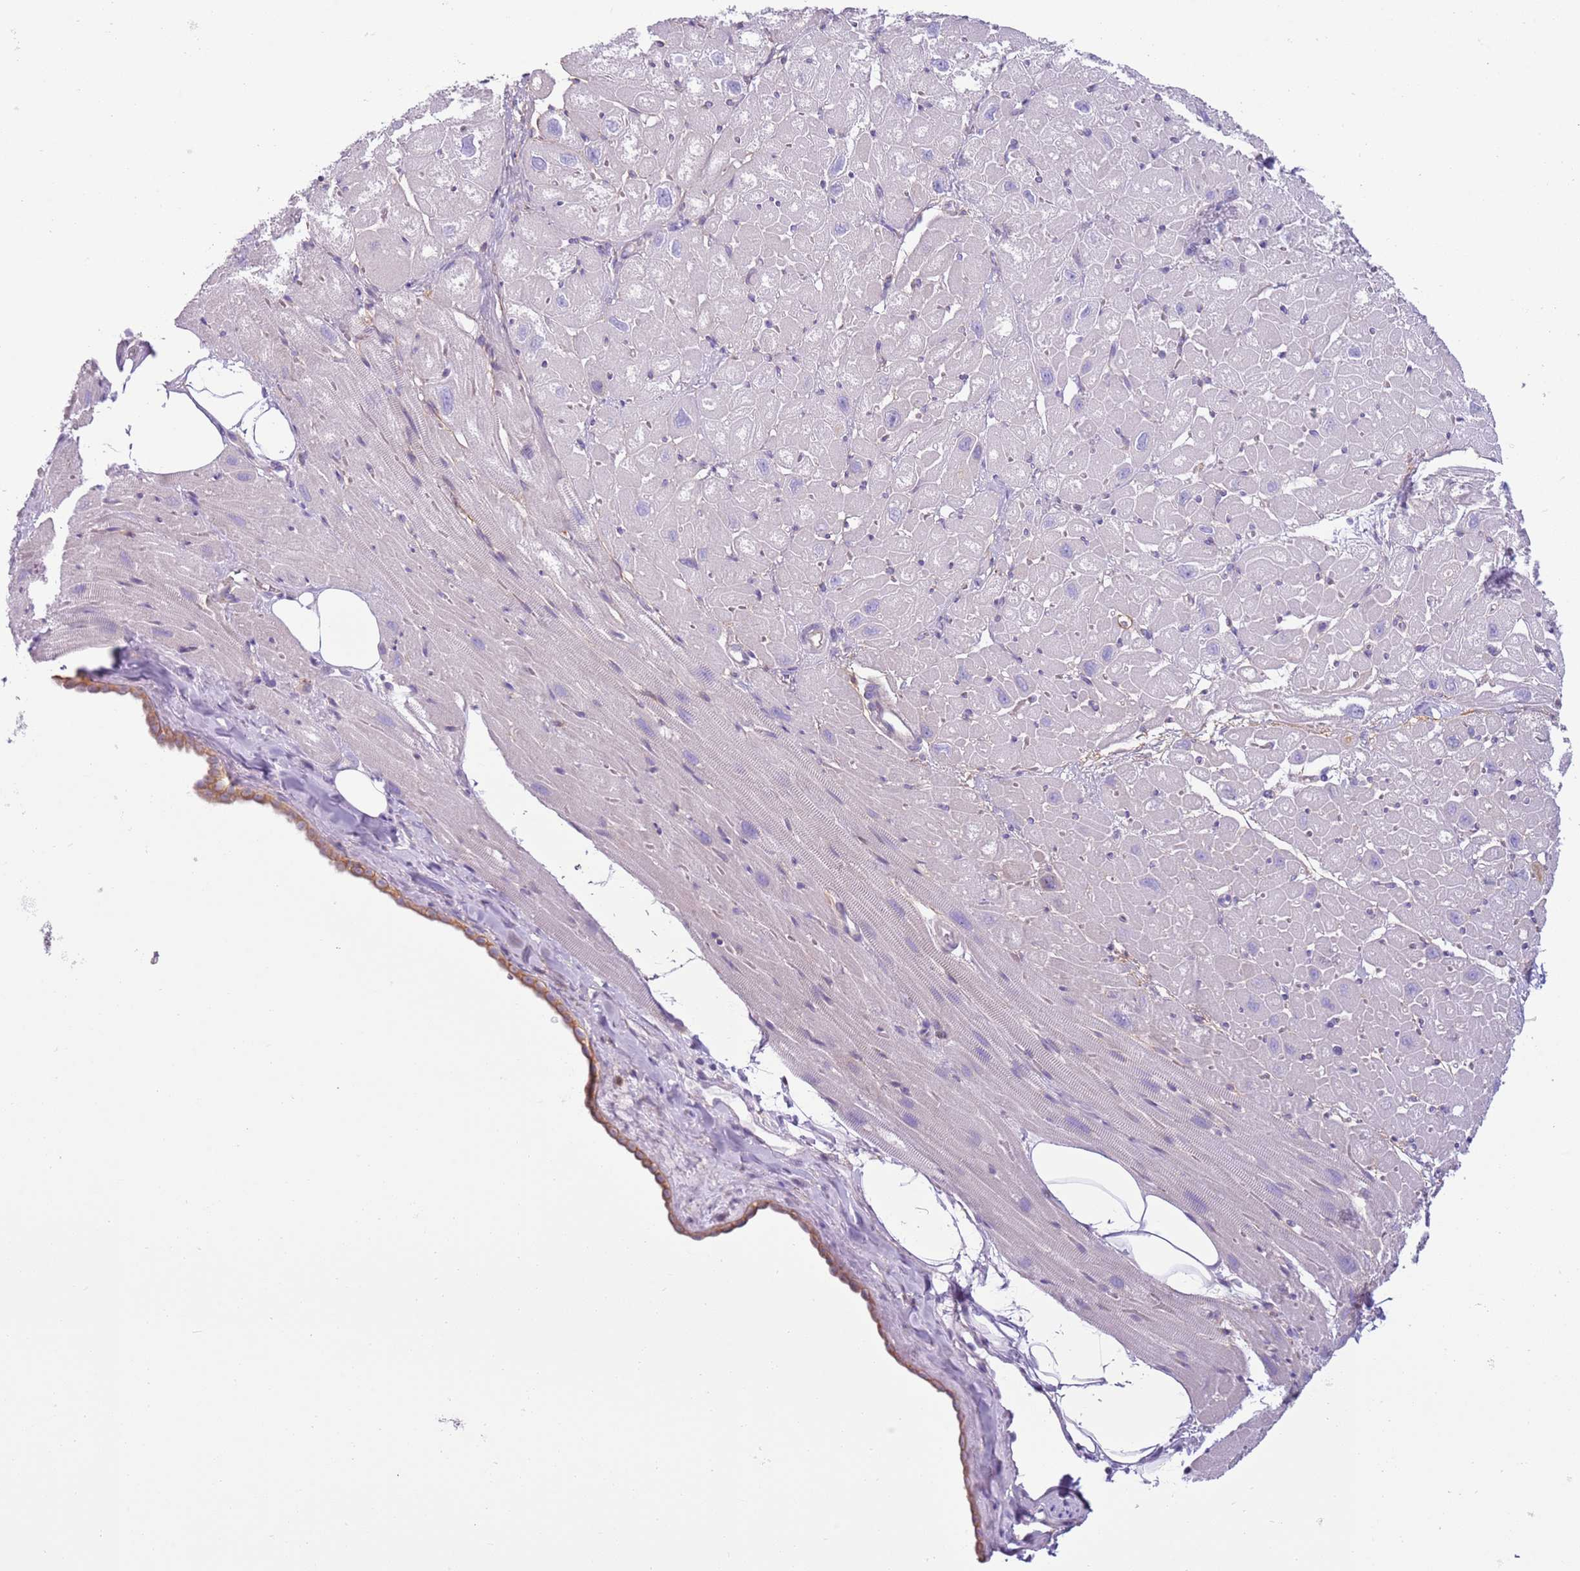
{"staining": {"intensity": "negative", "quantity": "none", "location": "none"}, "tissue": "heart muscle", "cell_type": "Cardiomyocytes", "image_type": "normal", "snomed": [{"axis": "morphology", "description": "Normal tissue, NOS"}, {"axis": "topography", "description": "Heart"}], "caption": "Protein analysis of benign heart muscle reveals no significant positivity in cardiomyocytes. (Immunohistochemistry, brightfield microscopy, high magnification).", "gene": "OAF", "patient": {"sex": "male", "age": 50}}